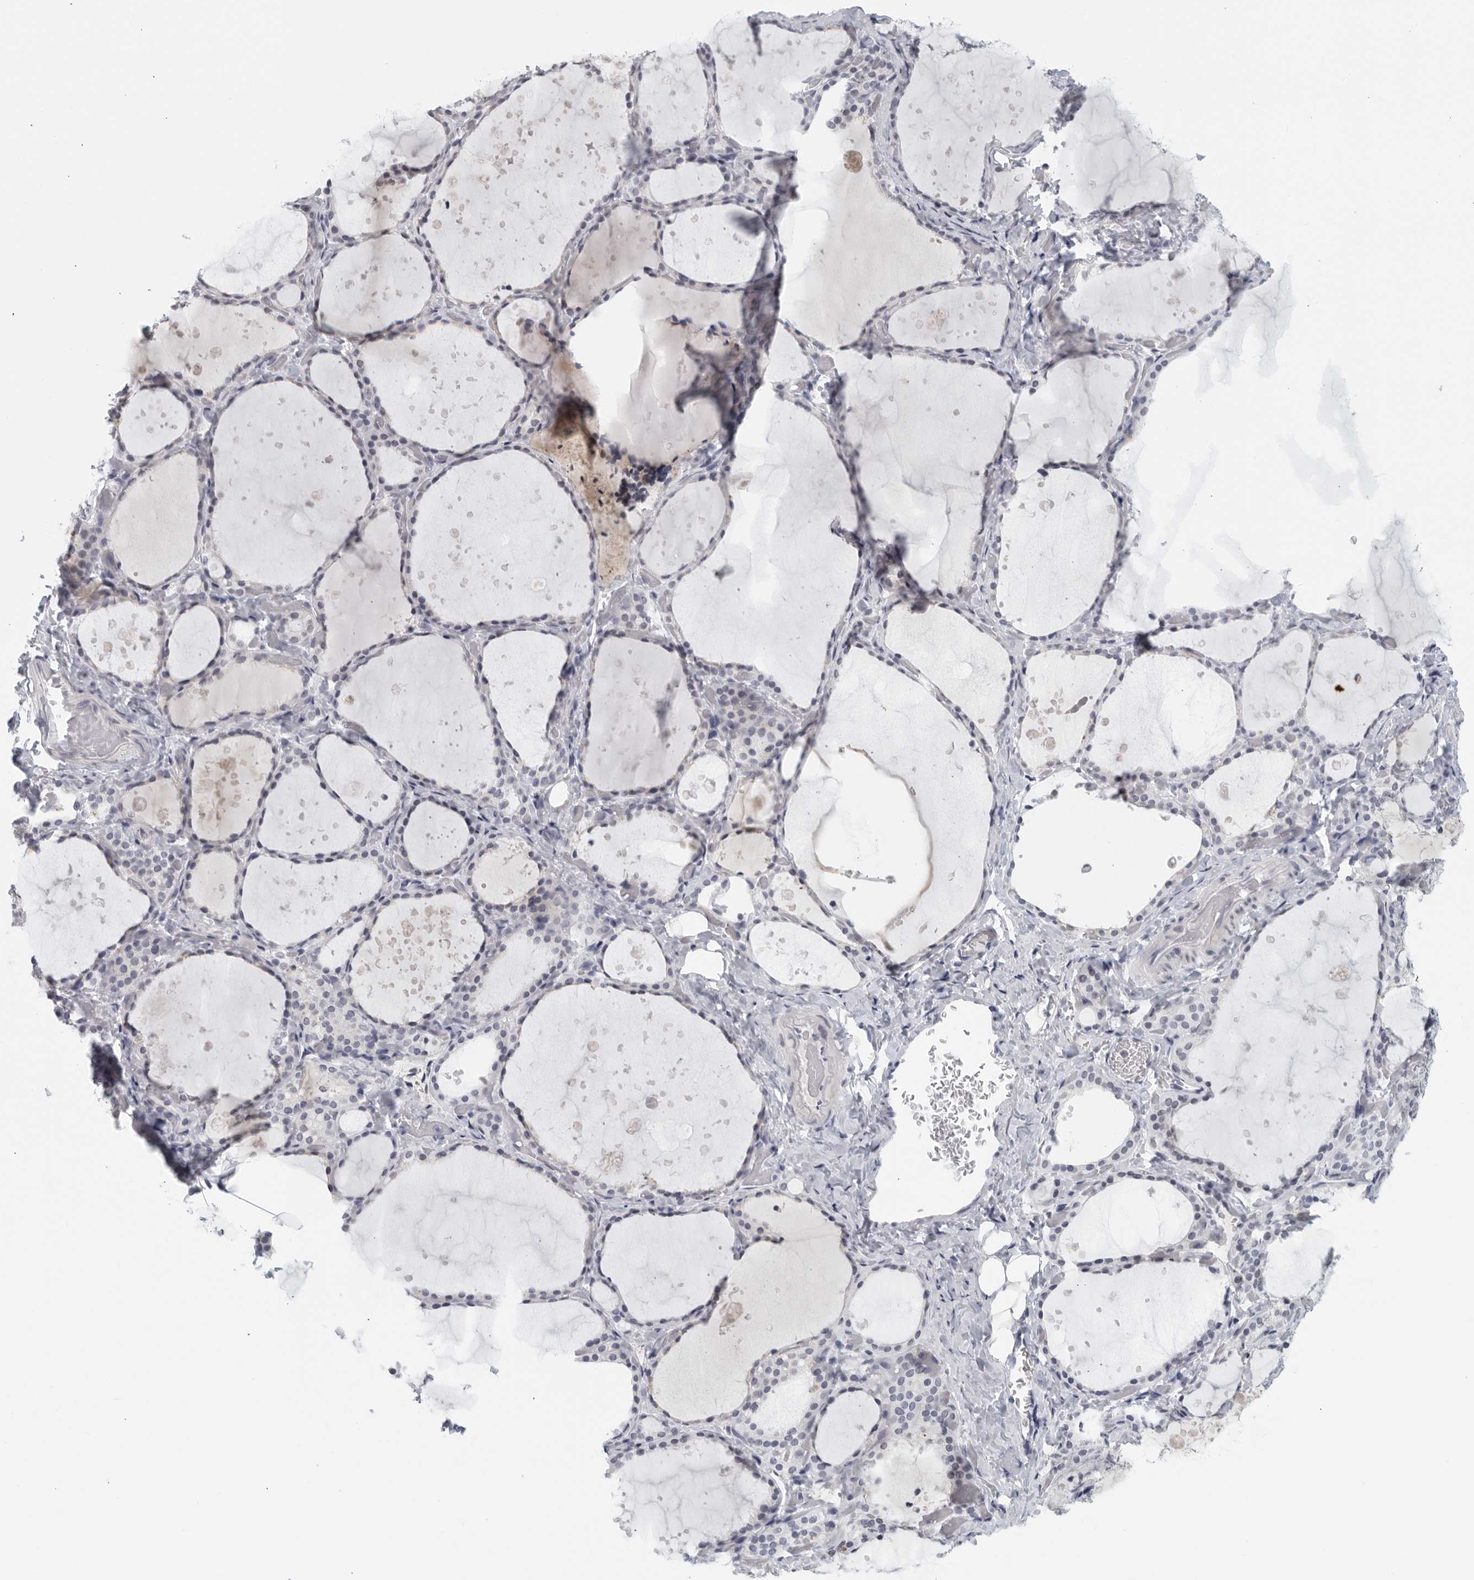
{"staining": {"intensity": "negative", "quantity": "none", "location": "none"}, "tissue": "thyroid gland", "cell_type": "Glandular cells", "image_type": "normal", "snomed": [{"axis": "morphology", "description": "Normal tissue, NOS"}, {"axis": "topography", "description": "Thyroid gland"}], "caption": "Photomicrograph shows no protein expression in glandular cells of unremarkable thyroid gland.", "gene": "MATN1", "patient": {"sex": "female", "age": 44}}